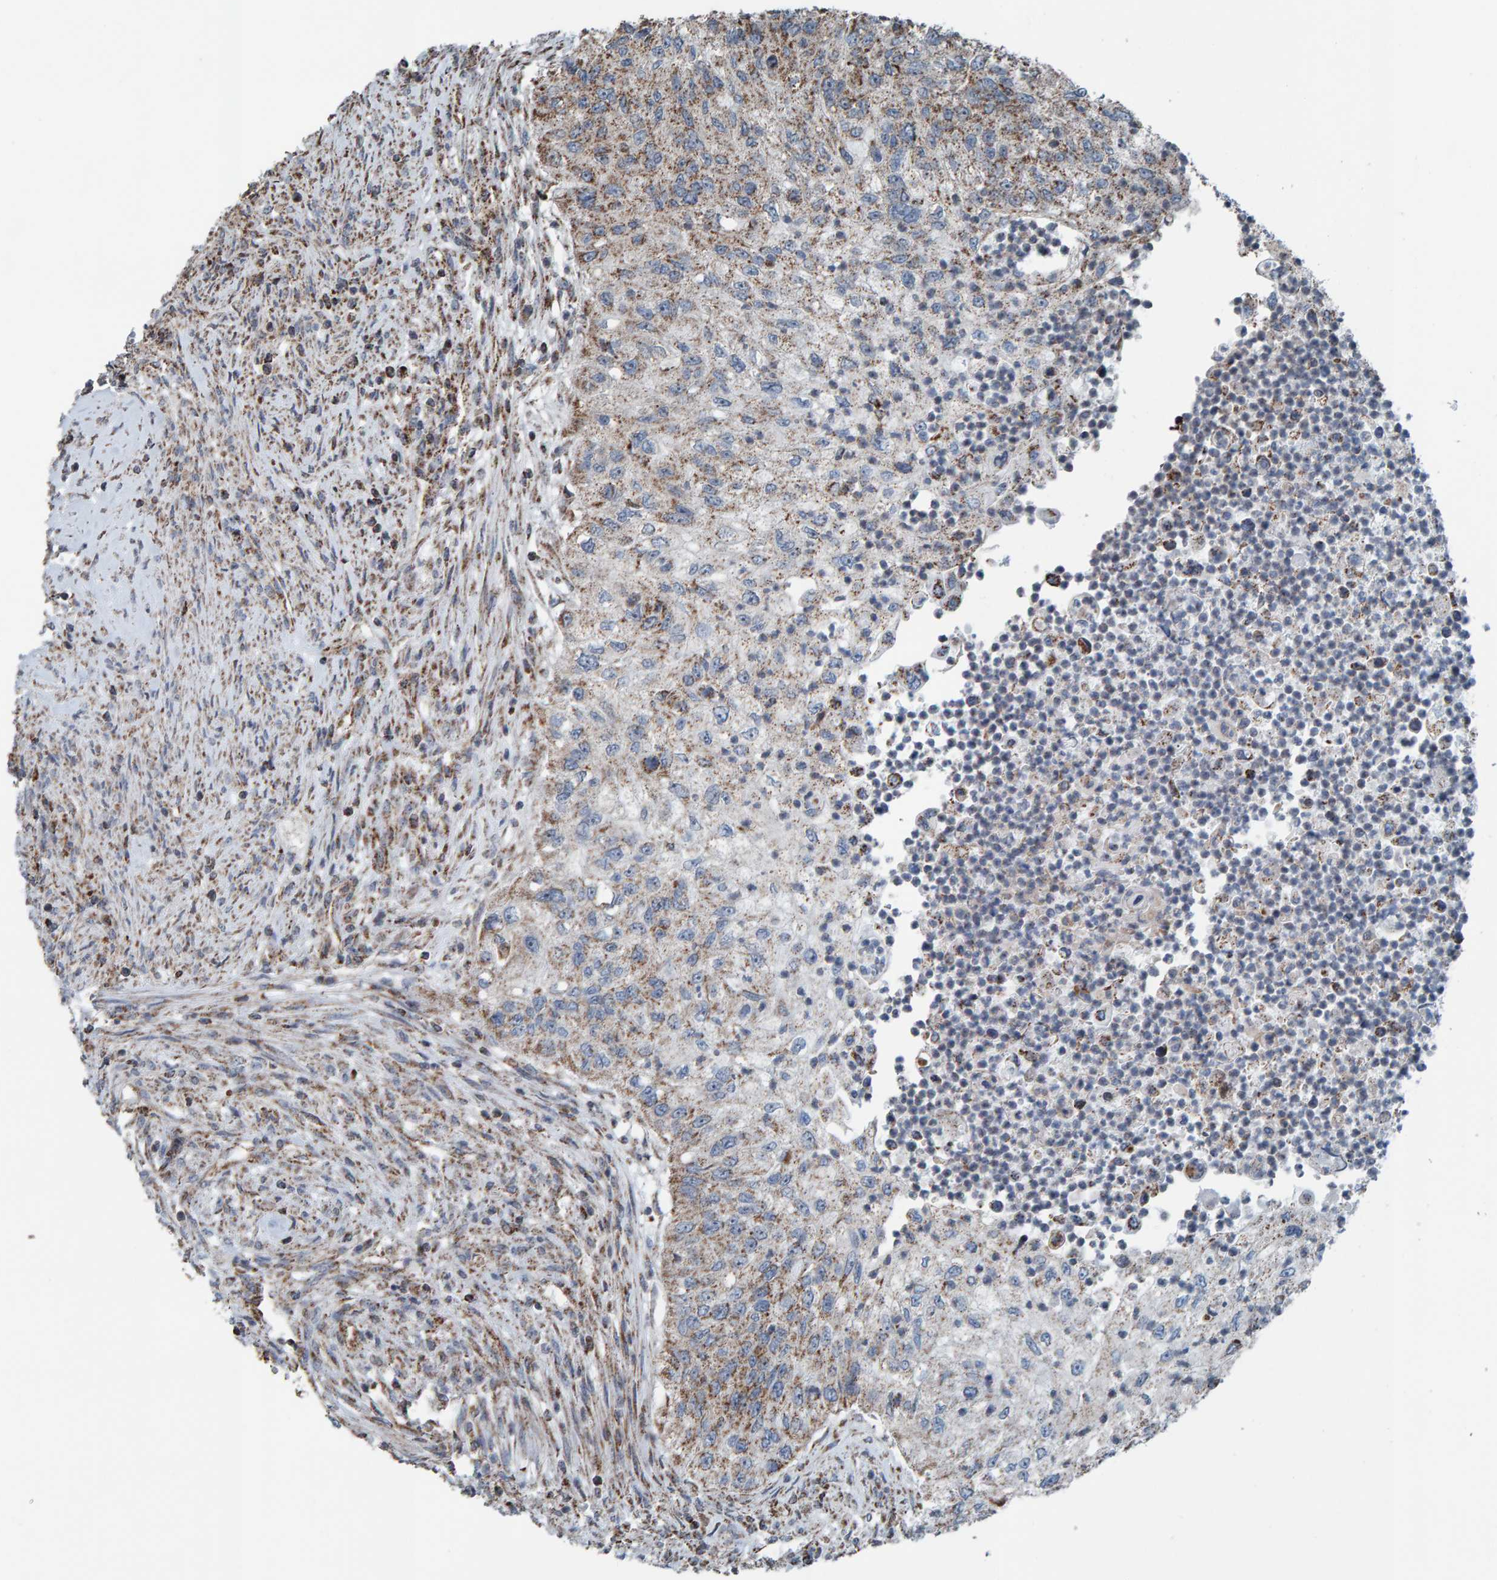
{"staining": {"intensity": "moderate", "quantity": "25%-75%", "location": "cytoplasmic/membranous"}, "tissue": "urothelial cancer", "cell_type": "Tumor cells", "image_type": "cancer", "snomed": [{"axis": "morphology", "description": "Urothelial carcinoma, High grade"}, {"axis": "topography", "description": "Urinary bladder"}], "caption": "Protein staining of high-grade urothelial carcinoma tissue displays moderate cytoplasmic/membranous expression in about 25%-75% of tumor cells.", "gene": "ZNF48", "patient": {"sex": "female", "age": 60}}